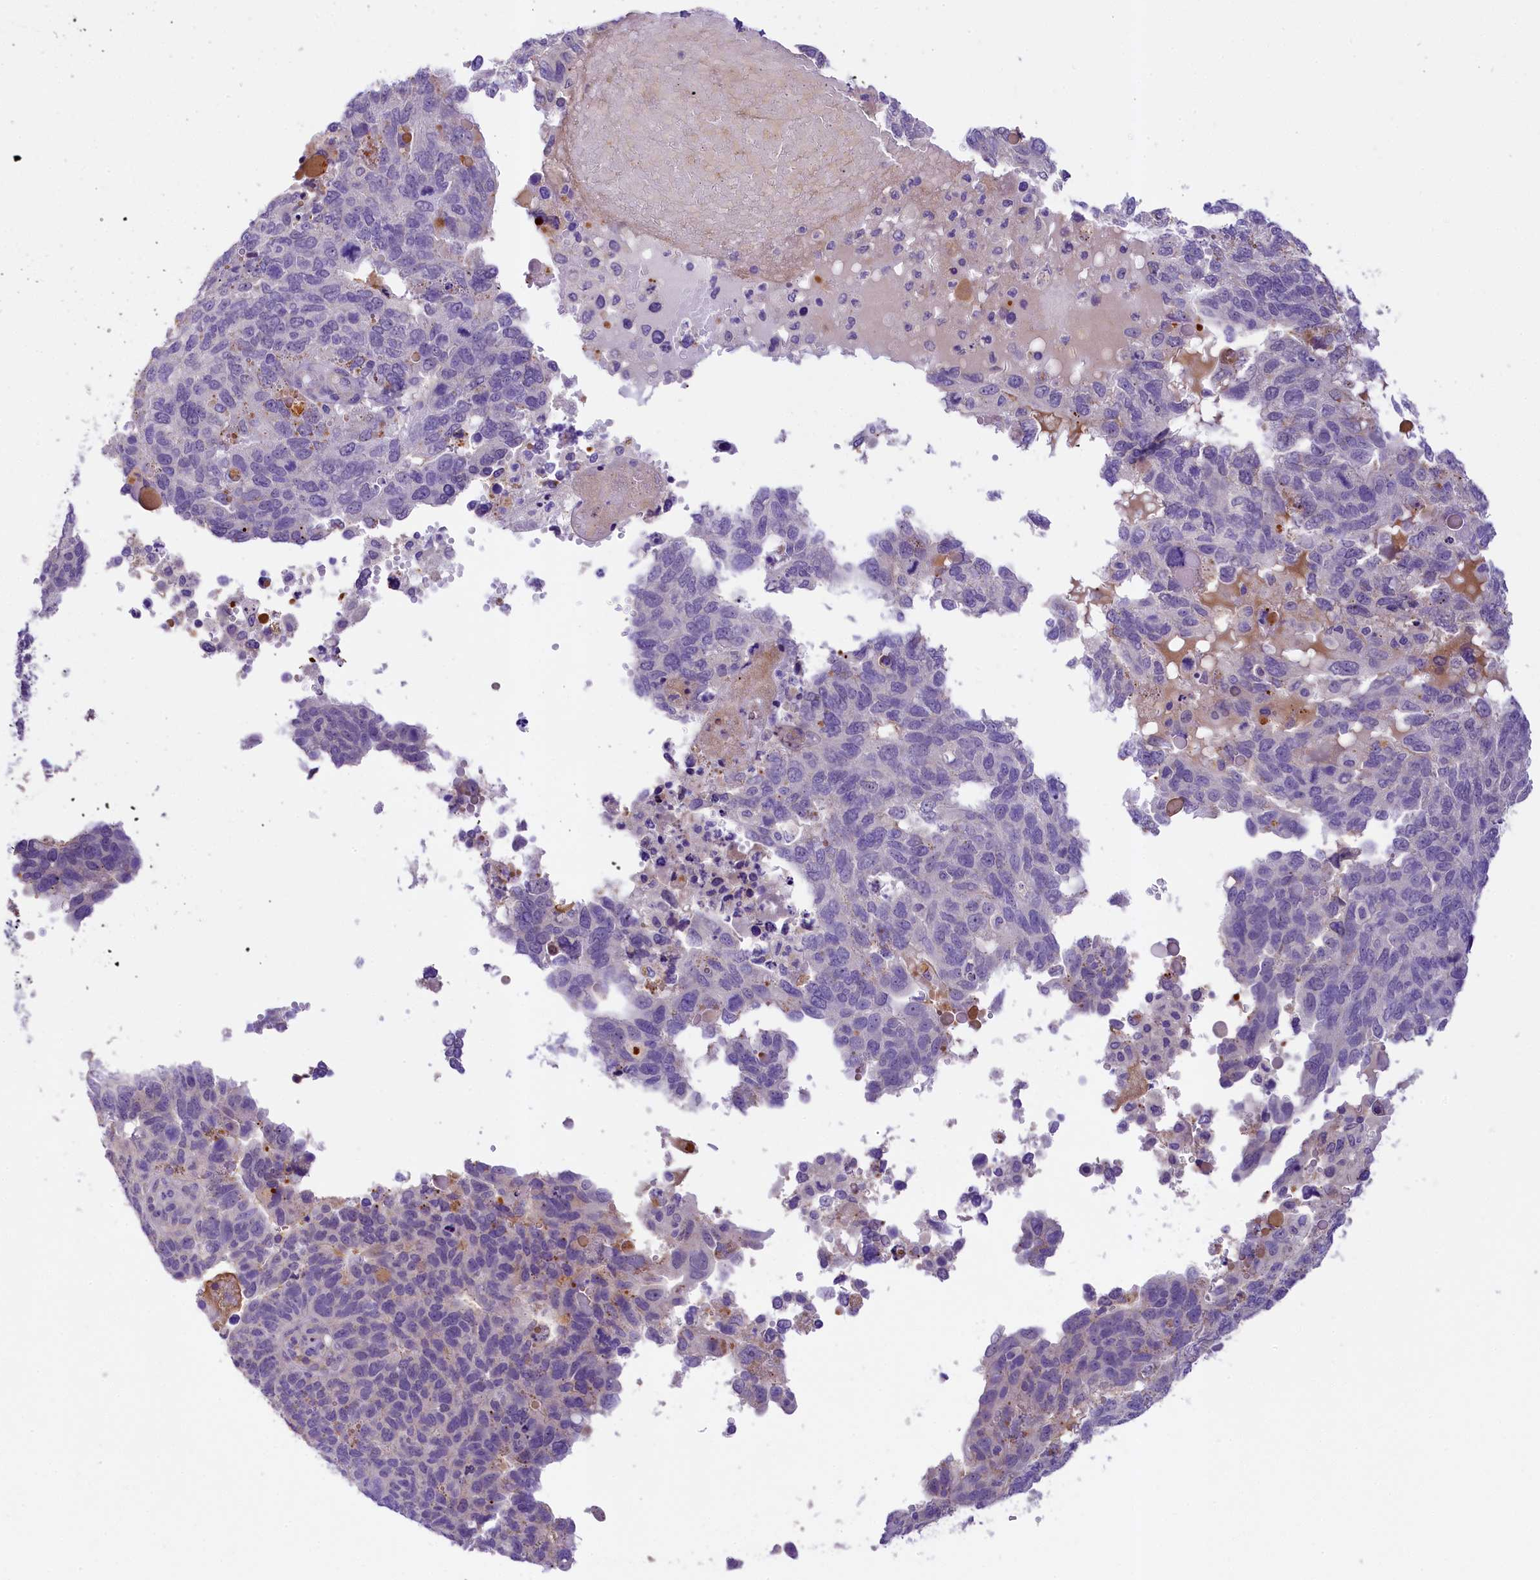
{"staining": {"intensity": "negative", "quantity": "none", "location": "none"}, "tissue": "endometrial cancer", "cell_type": "Tumor cells", "image_type": "cancer", "snomed": [{"axis": "morphology", "description": "Adenocarcinoma, NOS"}, {"axis": "topography", "description": "Endometrium"}], "caption": "Adenocarcinoma (endometrial) stained for a protein using immunohistochemistry displays no expression tumor cells.", "gene": "UBXN6", "patient": {"sex": "female", "age": 66}}